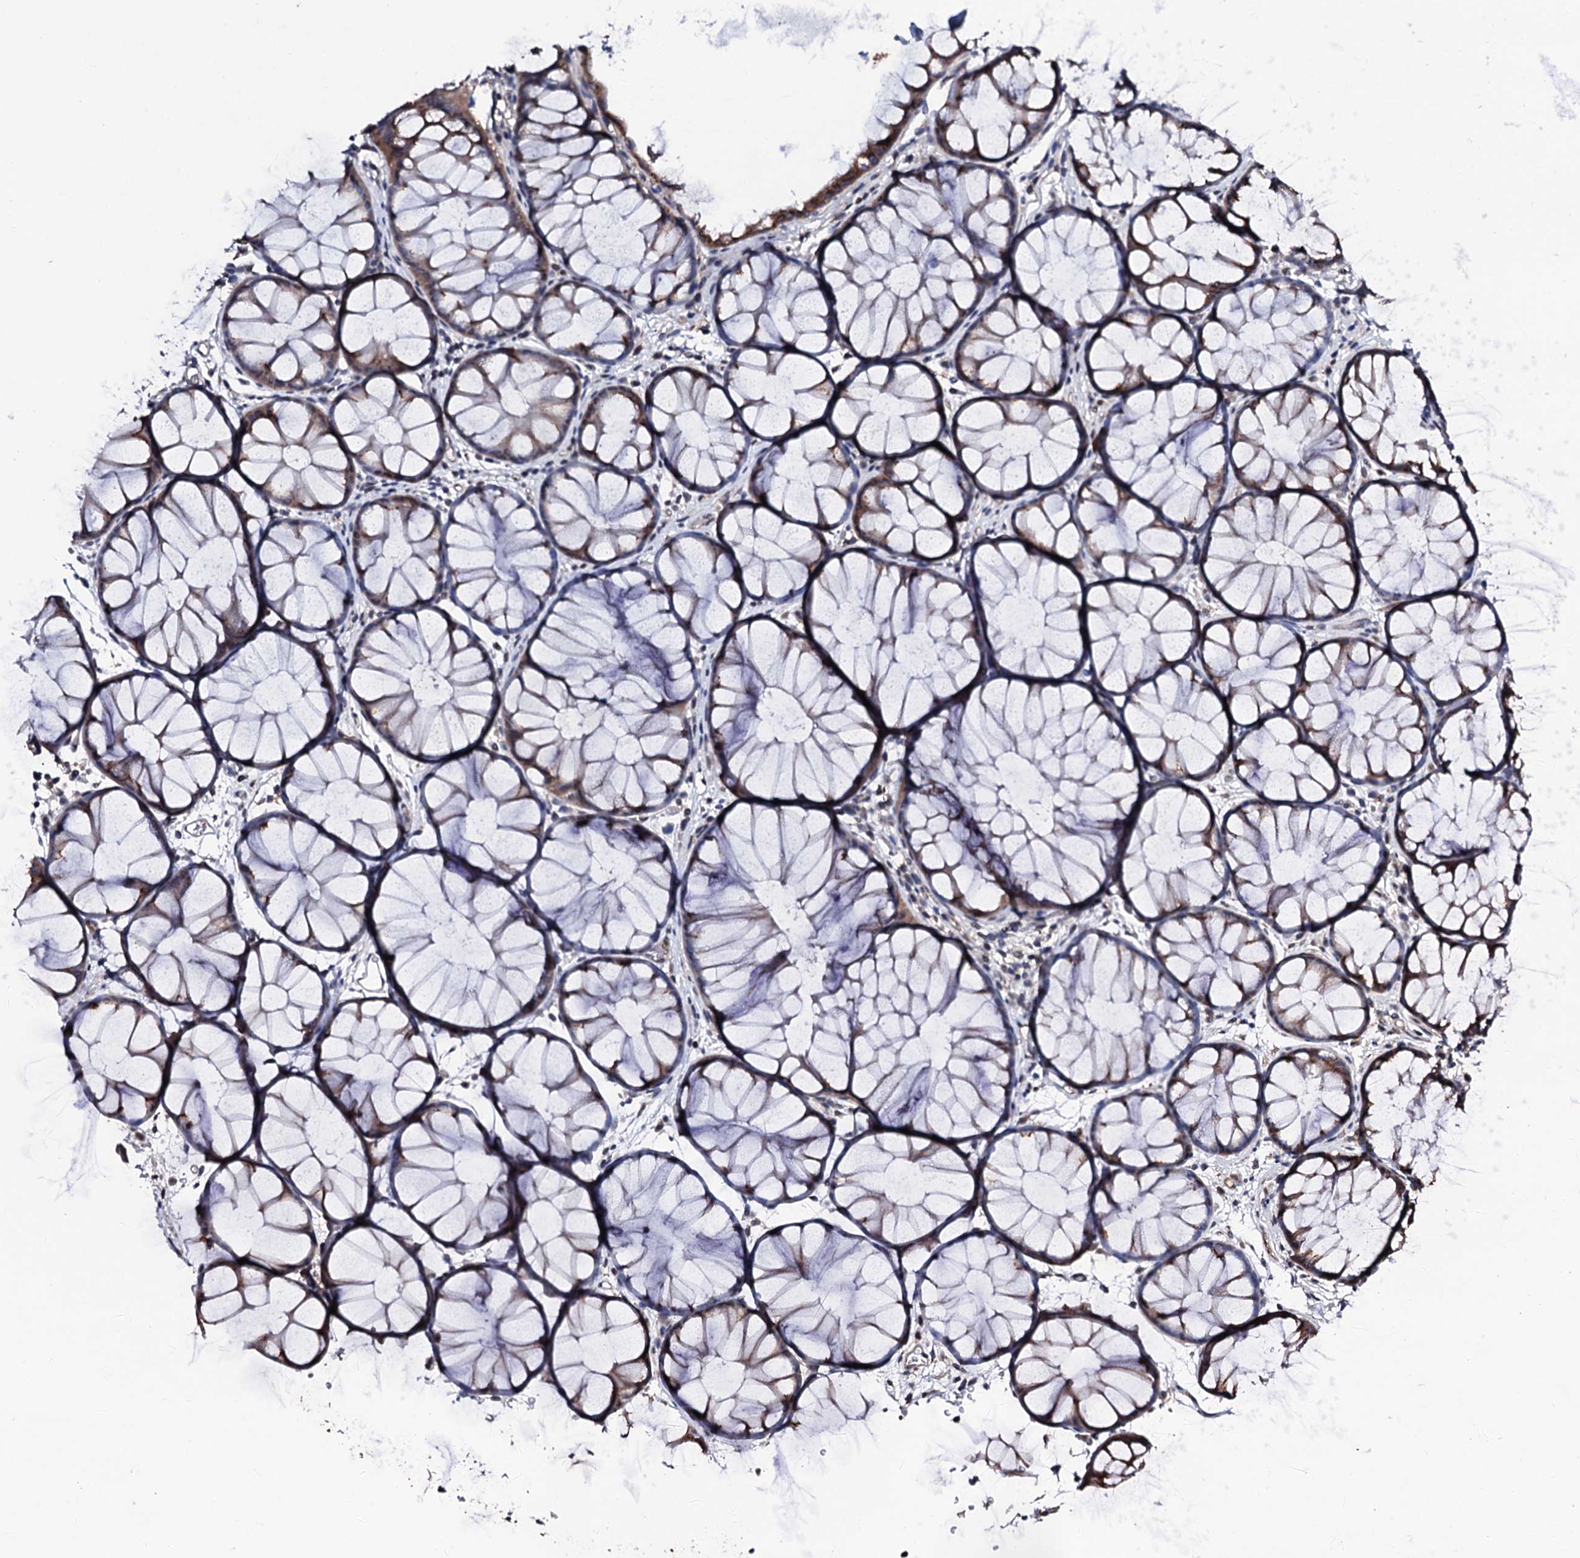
{"staining": {"intensity": "strong", "quantity": "25%-75%", "location": "cytoplasmic/membranous"}, "tissue": "colon", "cell_type": "Glandular cells", "image_type": "normal", "snomed": [{"axis": "morphology", "description": "Normal tissue, NOS"}, {"axis": "topography", "description": "Colon"}], "caption": "An immunohistochemistry image of unremarkable tissue is shown. Protein staining in brown labels strong cytoplasmic/membranous positivity in colon within glandular cells. (IHC, brightfield microscopy, high magnification).", "gene": "PLET1", "patient": {"sex": "female", "age": 82}}